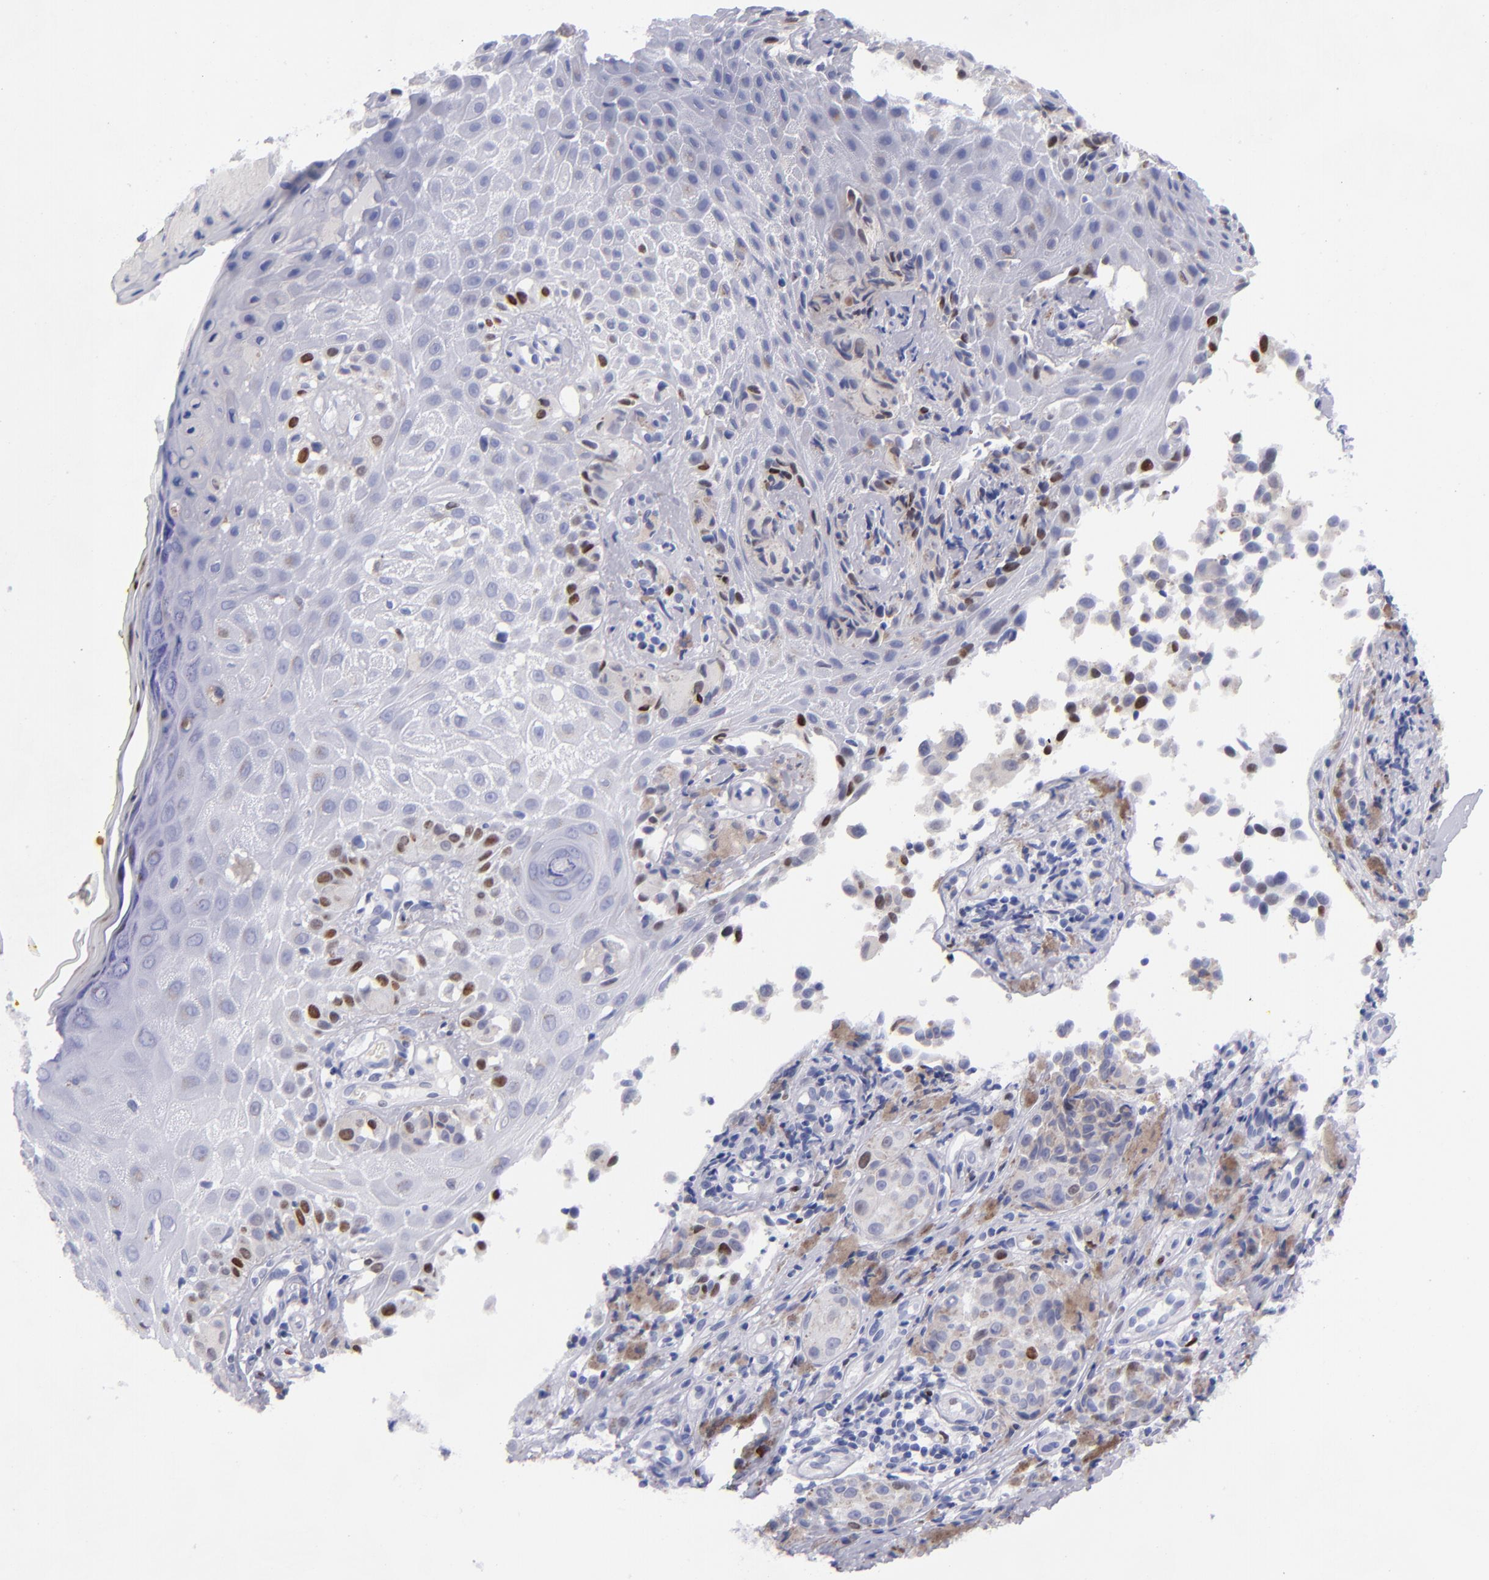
{"staining": {"intensity": "strong", "quantity": "<25%", "location": "nuclear"}, "tissue": "melanoma", "cell_type": "Tumor cells", "image_type": "cancer", "snomed": [{"axis": "morphology", "description": "Malignant melanoma, NOS"}, {"axis": "topography", "description": "Skin"}], "caption": "Approximately <25% of tumor cells in melanoma show strong nuclear protein expression as visualized by brown immunohistochemical staining.", "gene": "MCM7", "patient": {"sex": "male", "age": 36}}